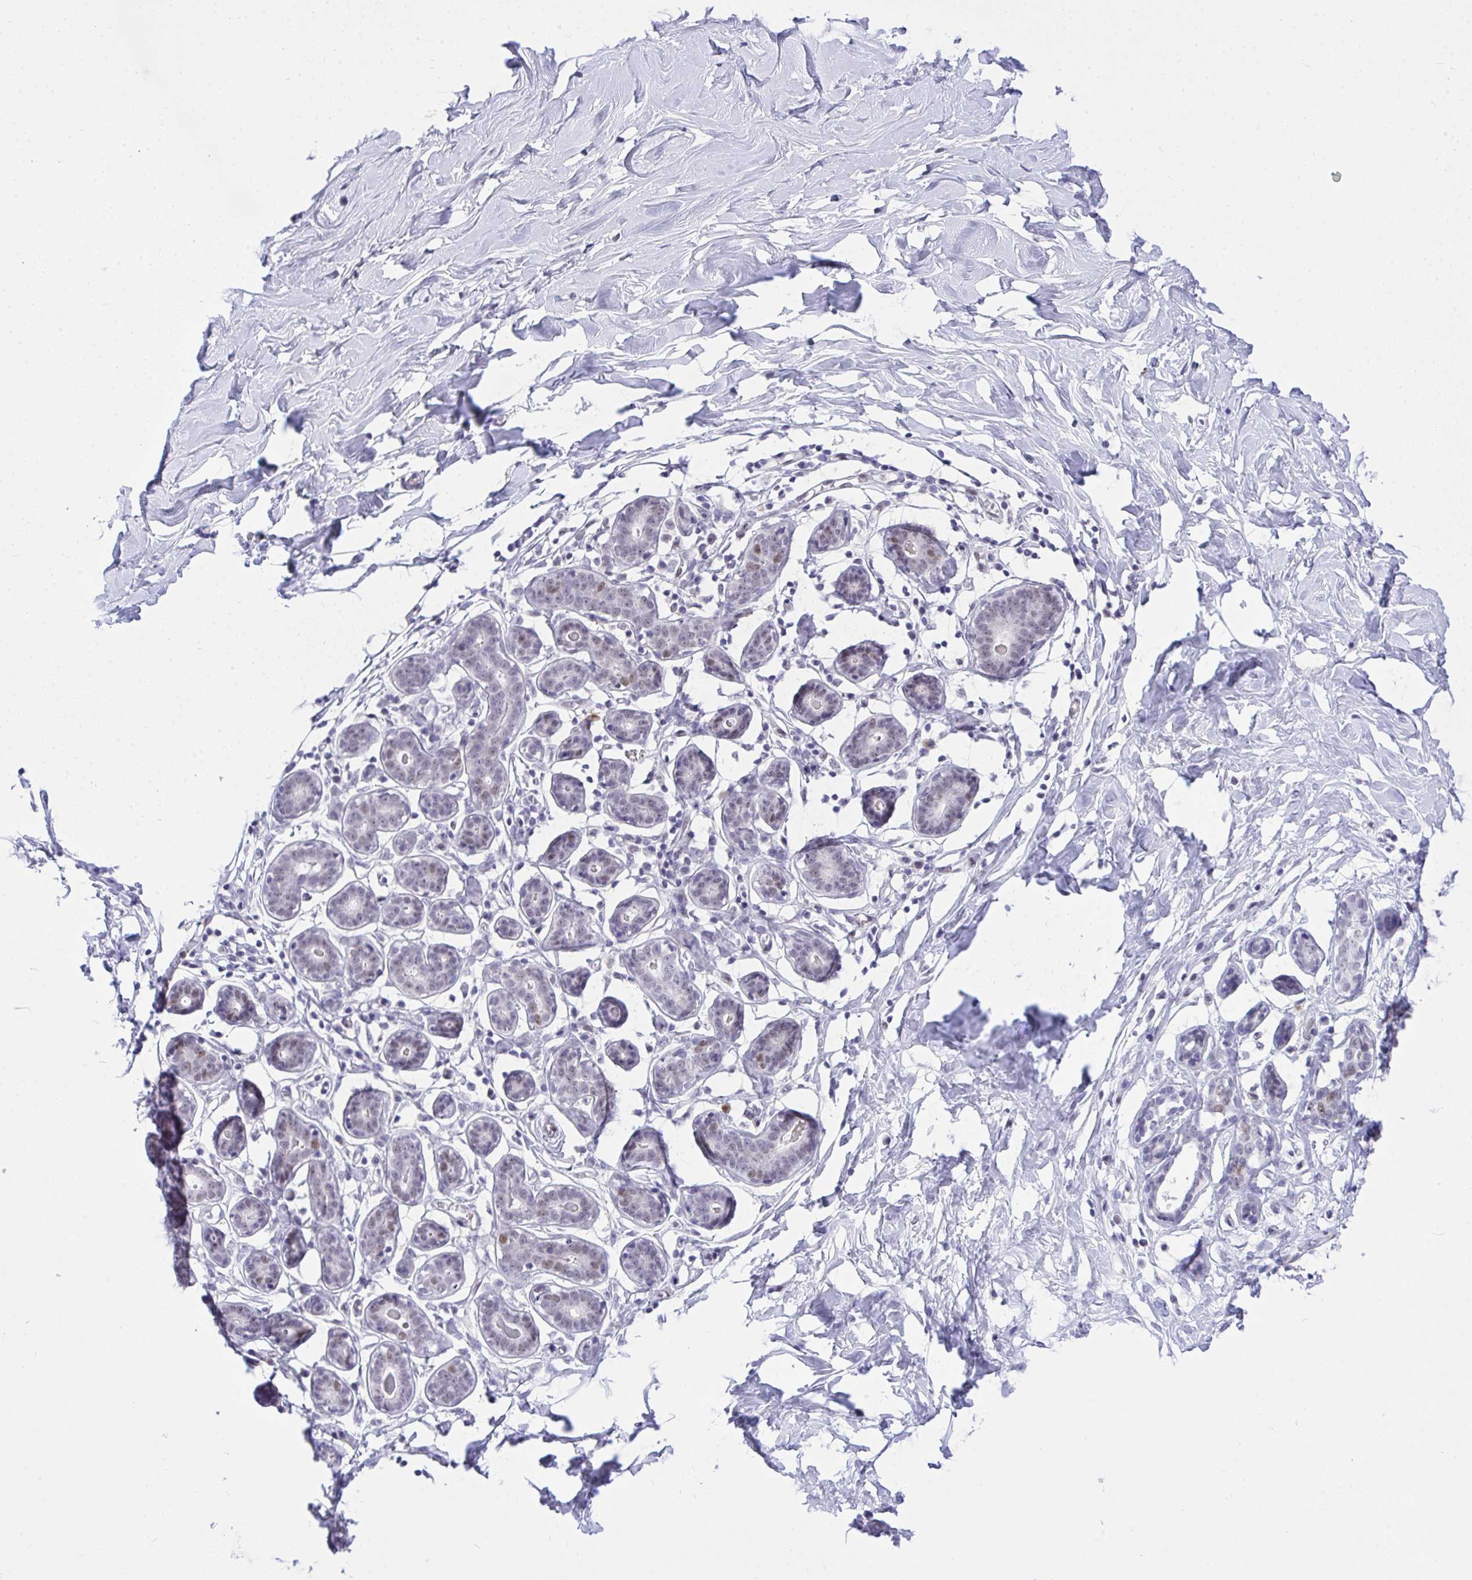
{"staining": {"intensity": "negative", "quantity": "none", "location": "none"}, "tissue": "breast", "cell_type": "Adipocytes", "image_type": "normal", "snomed": [{"axis": "morphology", "description": "Normal tissue, NOS"}, {"axis": "topography", "description": "Breast"}], "caption": "Immunohistochemical staining of normal human breast exhibits no significant expression in adipocytes. (Brightfield microscopy of DAB (3,3'-diaminobenzidine) immunohistochemistry (IHC) at high magnification).", "gene": "TEAD4", "patient": {"sex": "female", "age": 27}}